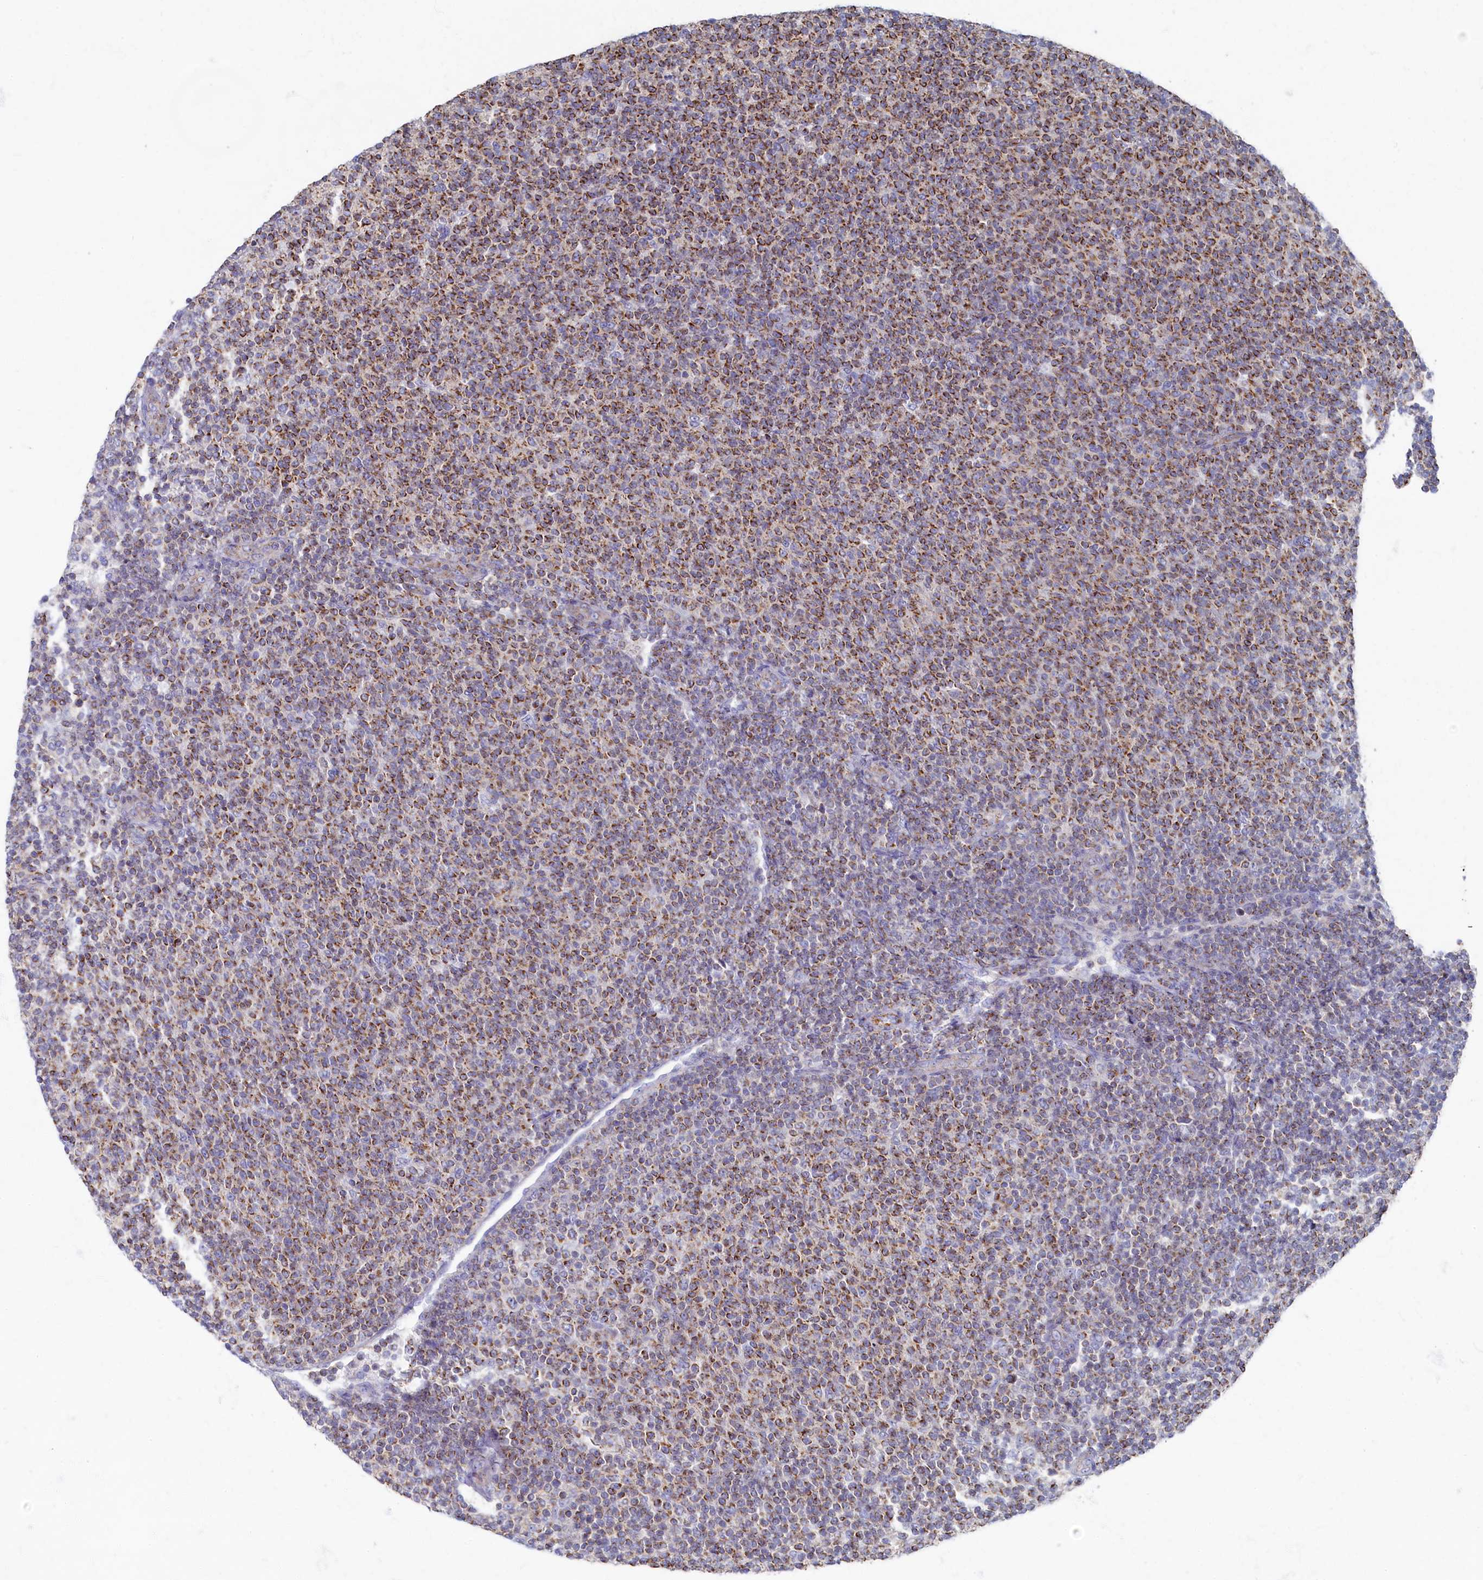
{"staining": {"intensity": "moderate", "quantity": ">75%", "location": "cytoplasmic/membranous"}, "tissue": "lymphoma", "cell_type": "Tumor cells", "image_type": "cancer", "snomed": [{"axis": "morphology", "description": "Malignant lymphoma, non-Hodgkin's type, Low grade"}, {"axis": "topography", "description": "Lymph node"}], "caption": "Protein expression analysis of human lymphoma reveals moderate cytoplasmic/membranous positivity in approximately >75% of tumor cells.", "gene": "OCIAD2", "patient": {"sex": "male", "age": 66}}